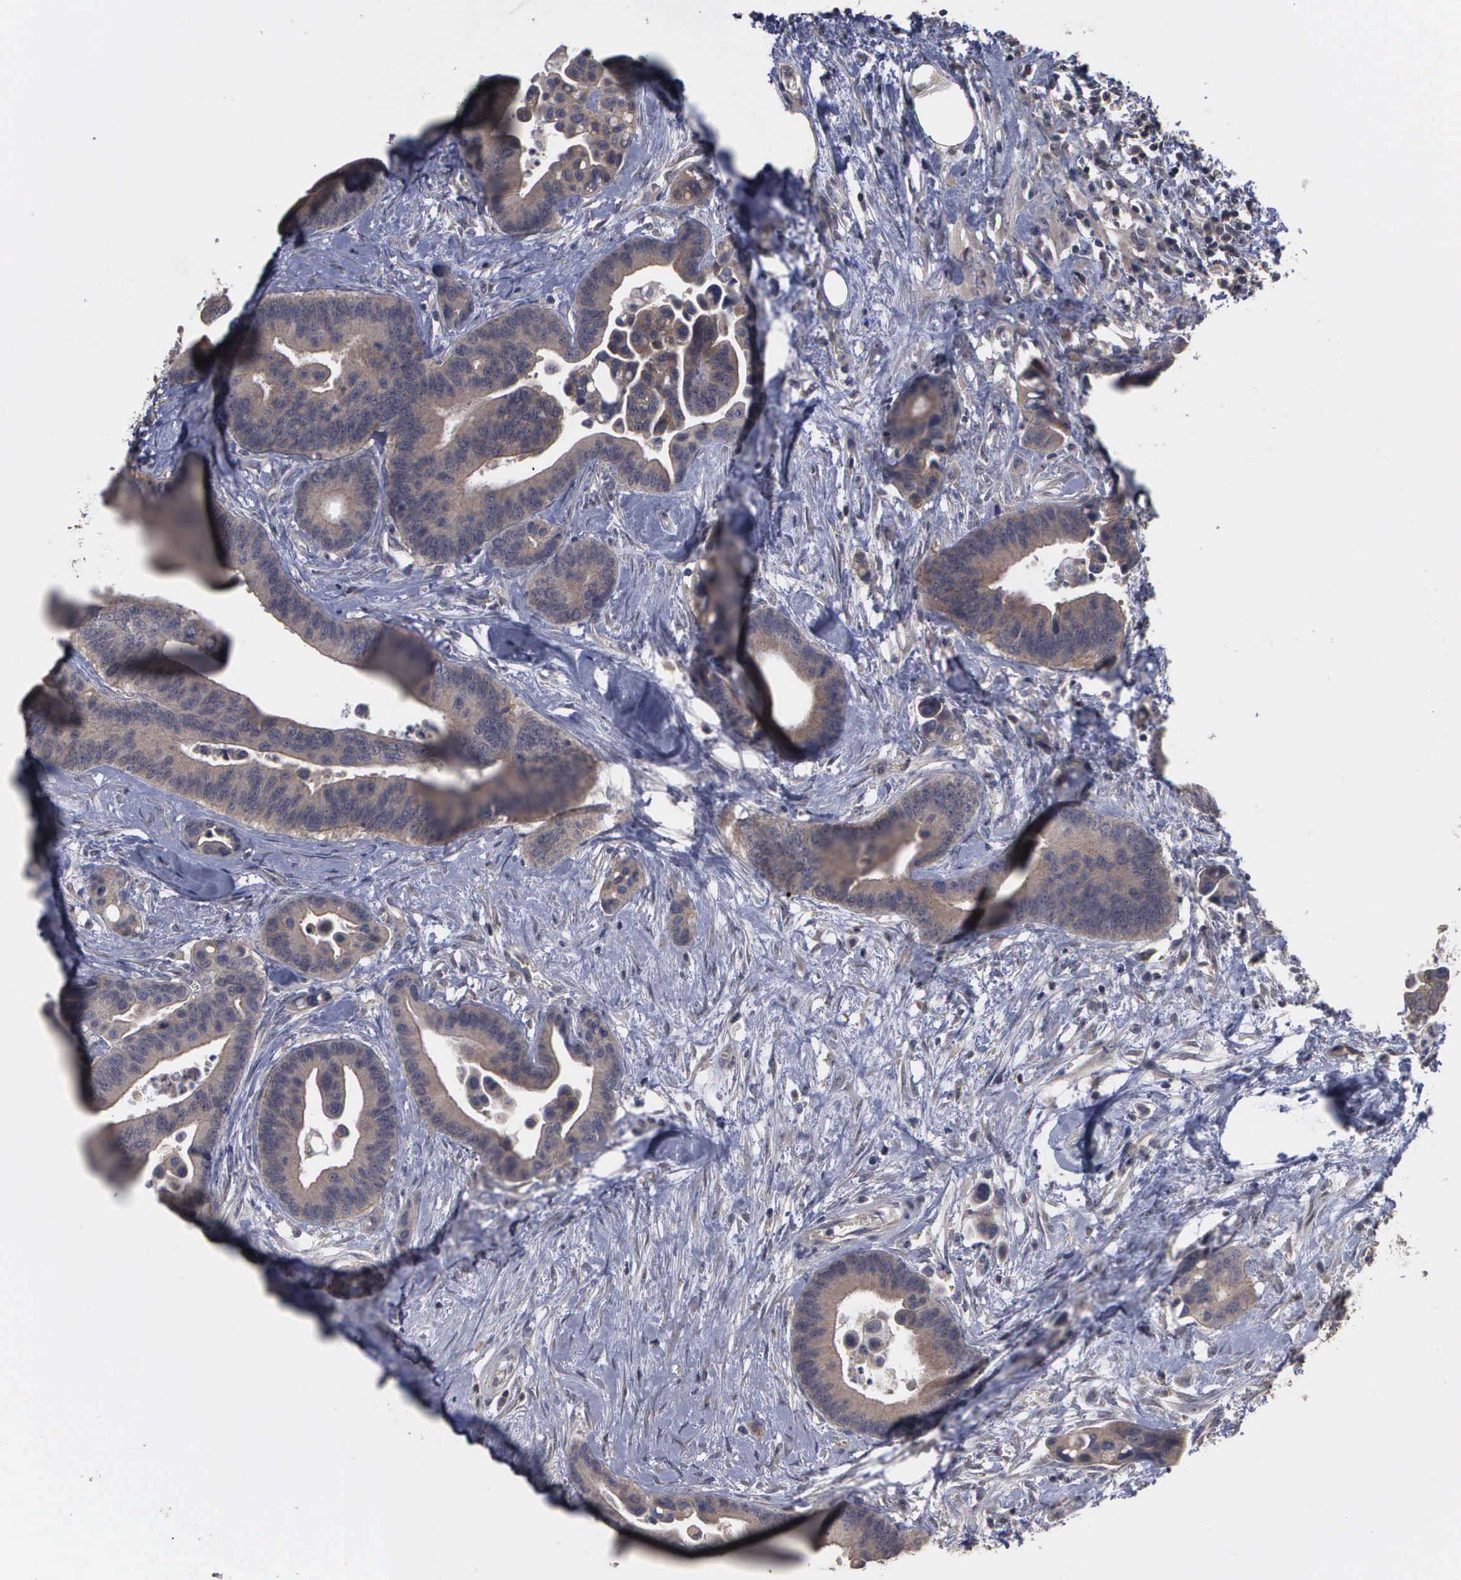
{"staining": {"intensity": "weak", "quantity": "25%-75%", "location": "cytoplasmic/membranous"}, "tissue": "colorectal cancer", "cell_type": "Tumor cells", "image_type": "cancer", "snomed": [{"axis": "morphology", "description": "Adenocarcinoma, NOS"}, {"axis": "topography", "description": "Colon"}], "caption": "Tumor cells display weak cytoplasmic/membranous positivity in approximately 25%-75% of cells in colorectal cancer (adenocarcinoma). (DAB = brown stain, brightfield microscopy at high magnification).", "gene": "CRKL", "patient": {"sex": "male", "age": 82}}